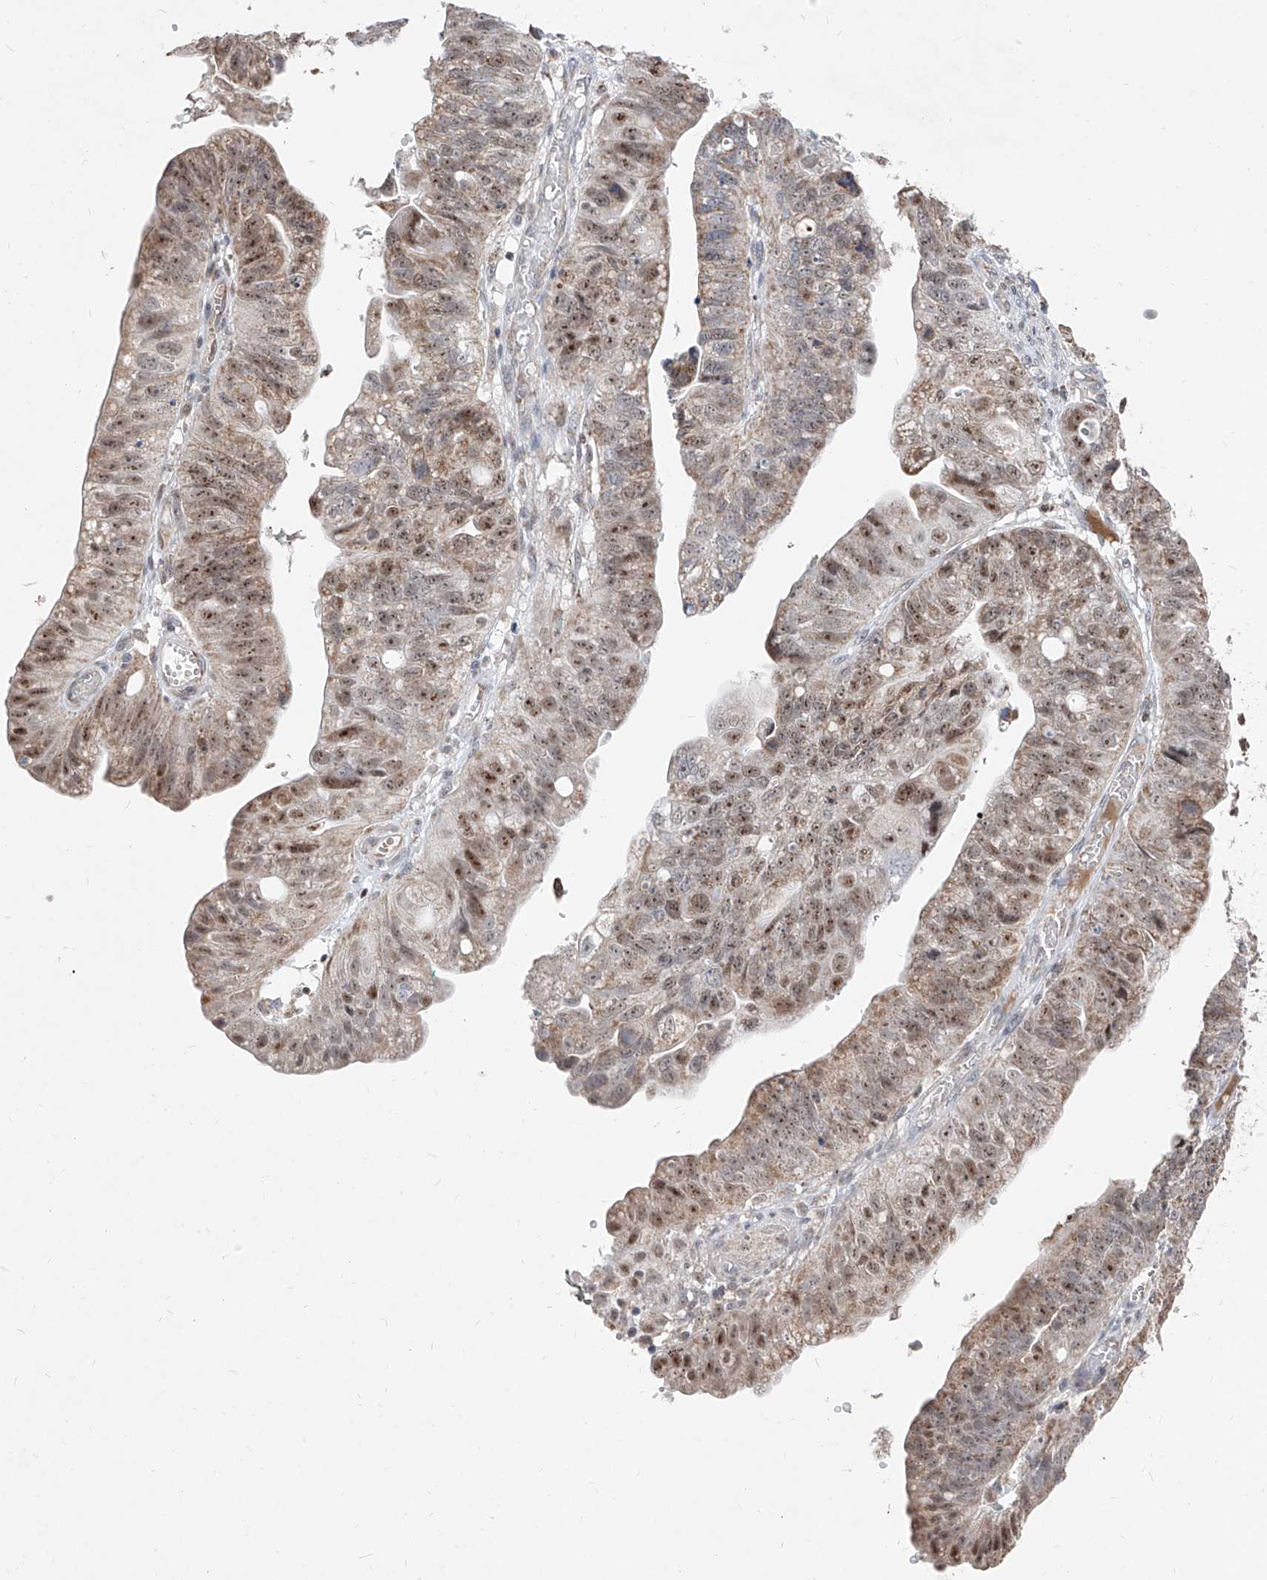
{"staining": {"intensity": "moderate", "quantity": ">75%", "location": "cytoplasmic/membranous,nuclear"}, "tissue": "stomach cancer", "cell_type": "Tumor cells", "image_type": "cancer", "snomed": [{"axis": "morphology", "description": "Adenocarcinoma, NOS"}, {"axis": "topography", "description": "Stomach"}], "caption": "Moderate cytoplasmic/membranous and nuclear staining for a protein is identified in approximately >75% of tumor cells of stomach cancer (adenocarcinoma) using immunohistochemistry.", "gene": "NDUFB3", "patient": {"sex": "male", "age": 59}}